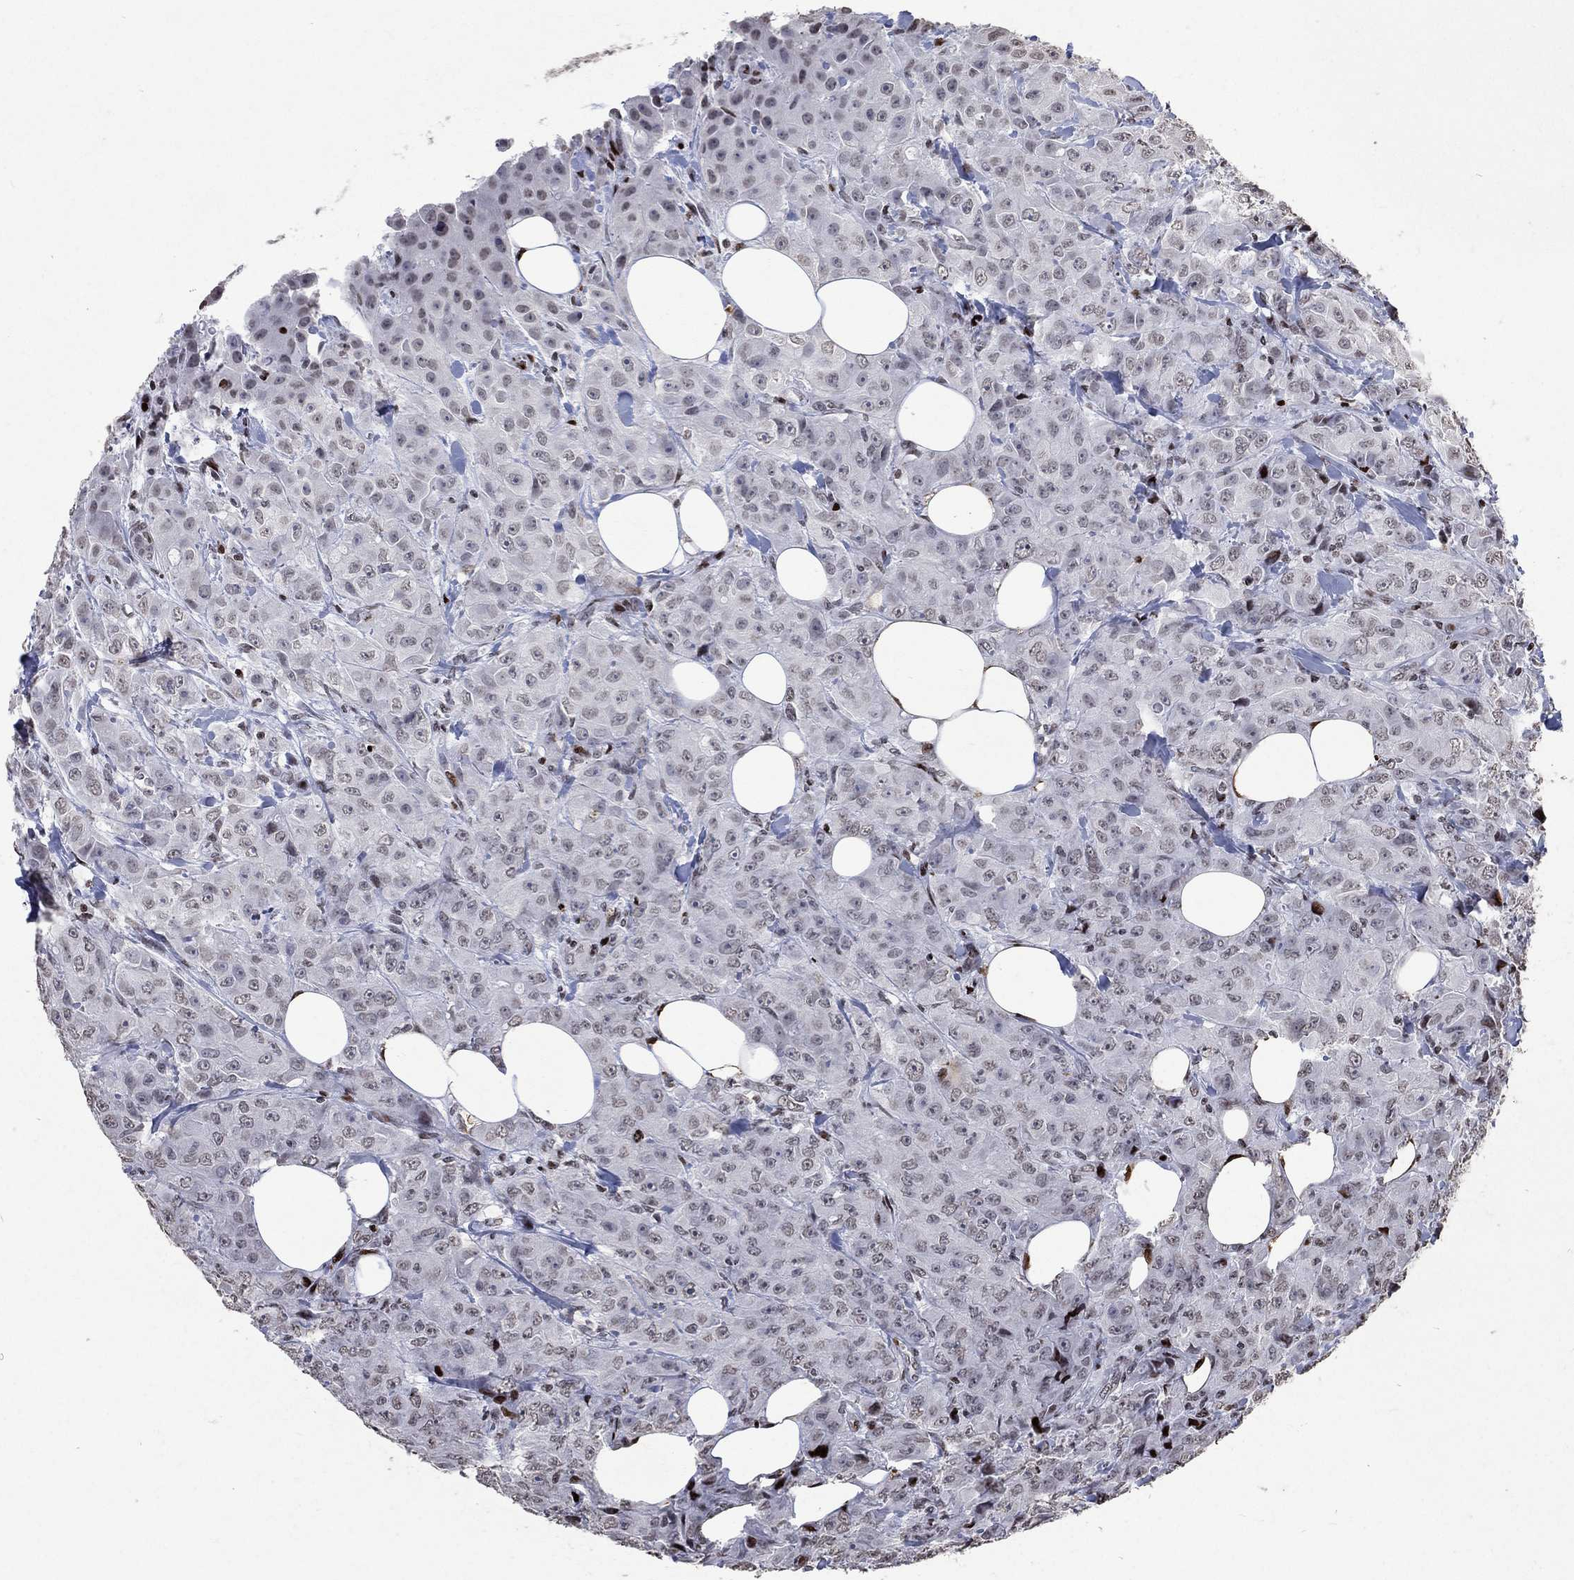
{"staining": {"intensity": "negative", "quantity": "none", "location": "none"}, "tissue": "breast cancer", "cell_type": "Tumor cells", "image_type": "cancer", "snomed": [{"axis": "morphology", "description": "Duct carcinoma"}, {"axis": "topography", "description": "Breast"}], "caption": "Immunohistochemistry (IHC) image of neoplastic tissue: human infiltrating ductal carcinoma (breast) stained with DAB demonstrates no significant protein expression in tumor cells. (DAB IHC, high magnification).", "gene": "SRSF3", "patient": {"sex": "female", "age": 43}}